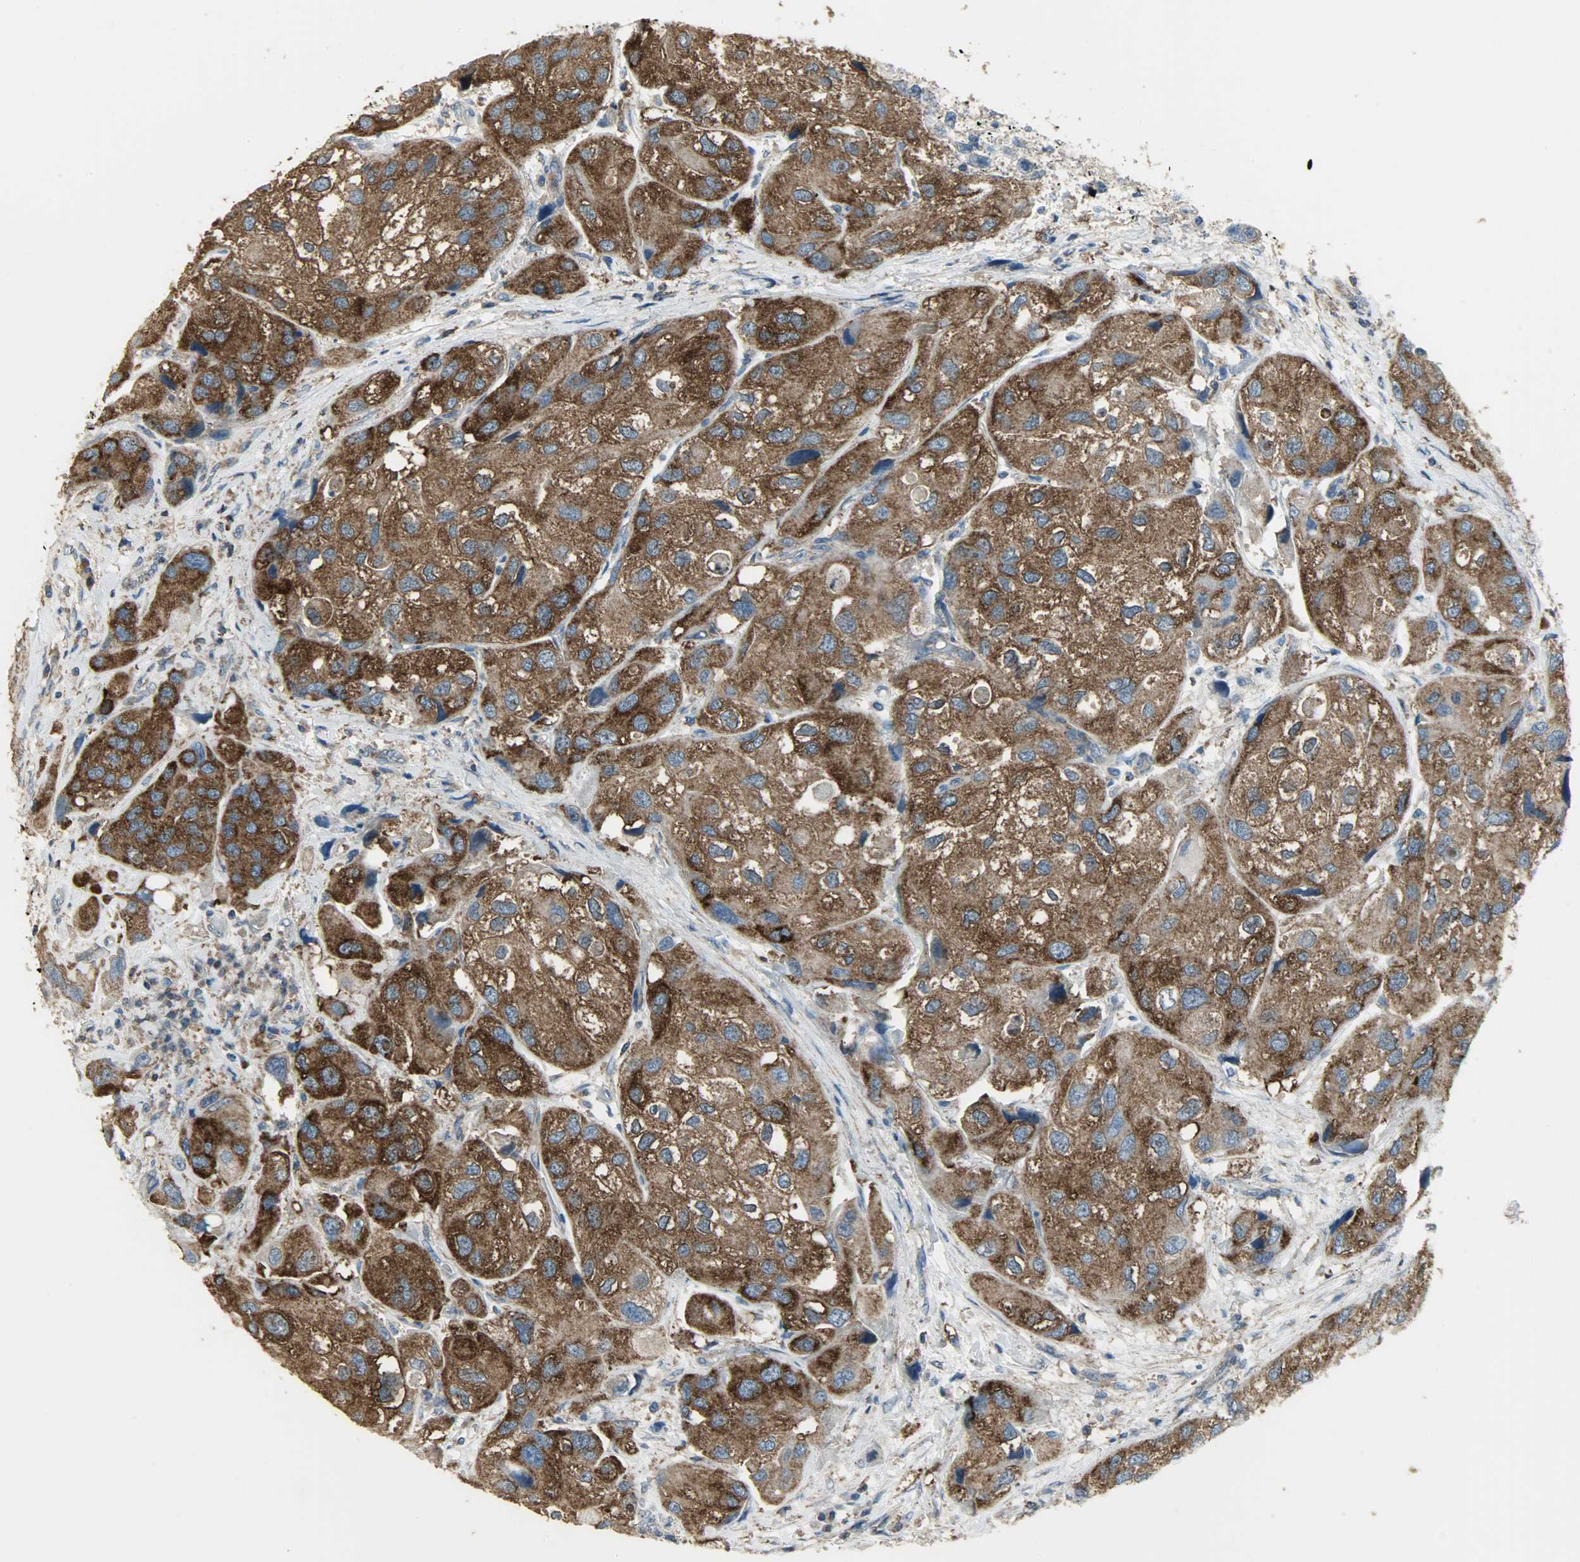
{"staining": {"intensity": "strong", "quantity": ">75%", "location": "cytoplasmic/membranous"}, "tissue": "urothelial cancer", "cell_type": "Tumor cells", "image_type": "cancer", "snomed": [{"axis": "morphology", "description": "Urothelial carcinoma, High grade"}, {"axis": "topography", "description": "Urinary bladder"}], "caption": "Protein staining demonstrates strong cytoplasmic/membranous expression in about >75% of tumor cells in urothelial carcinoma (high-grade).", "gene": "DNAJA4", "patient": {"sex": "female", "age": 64}}